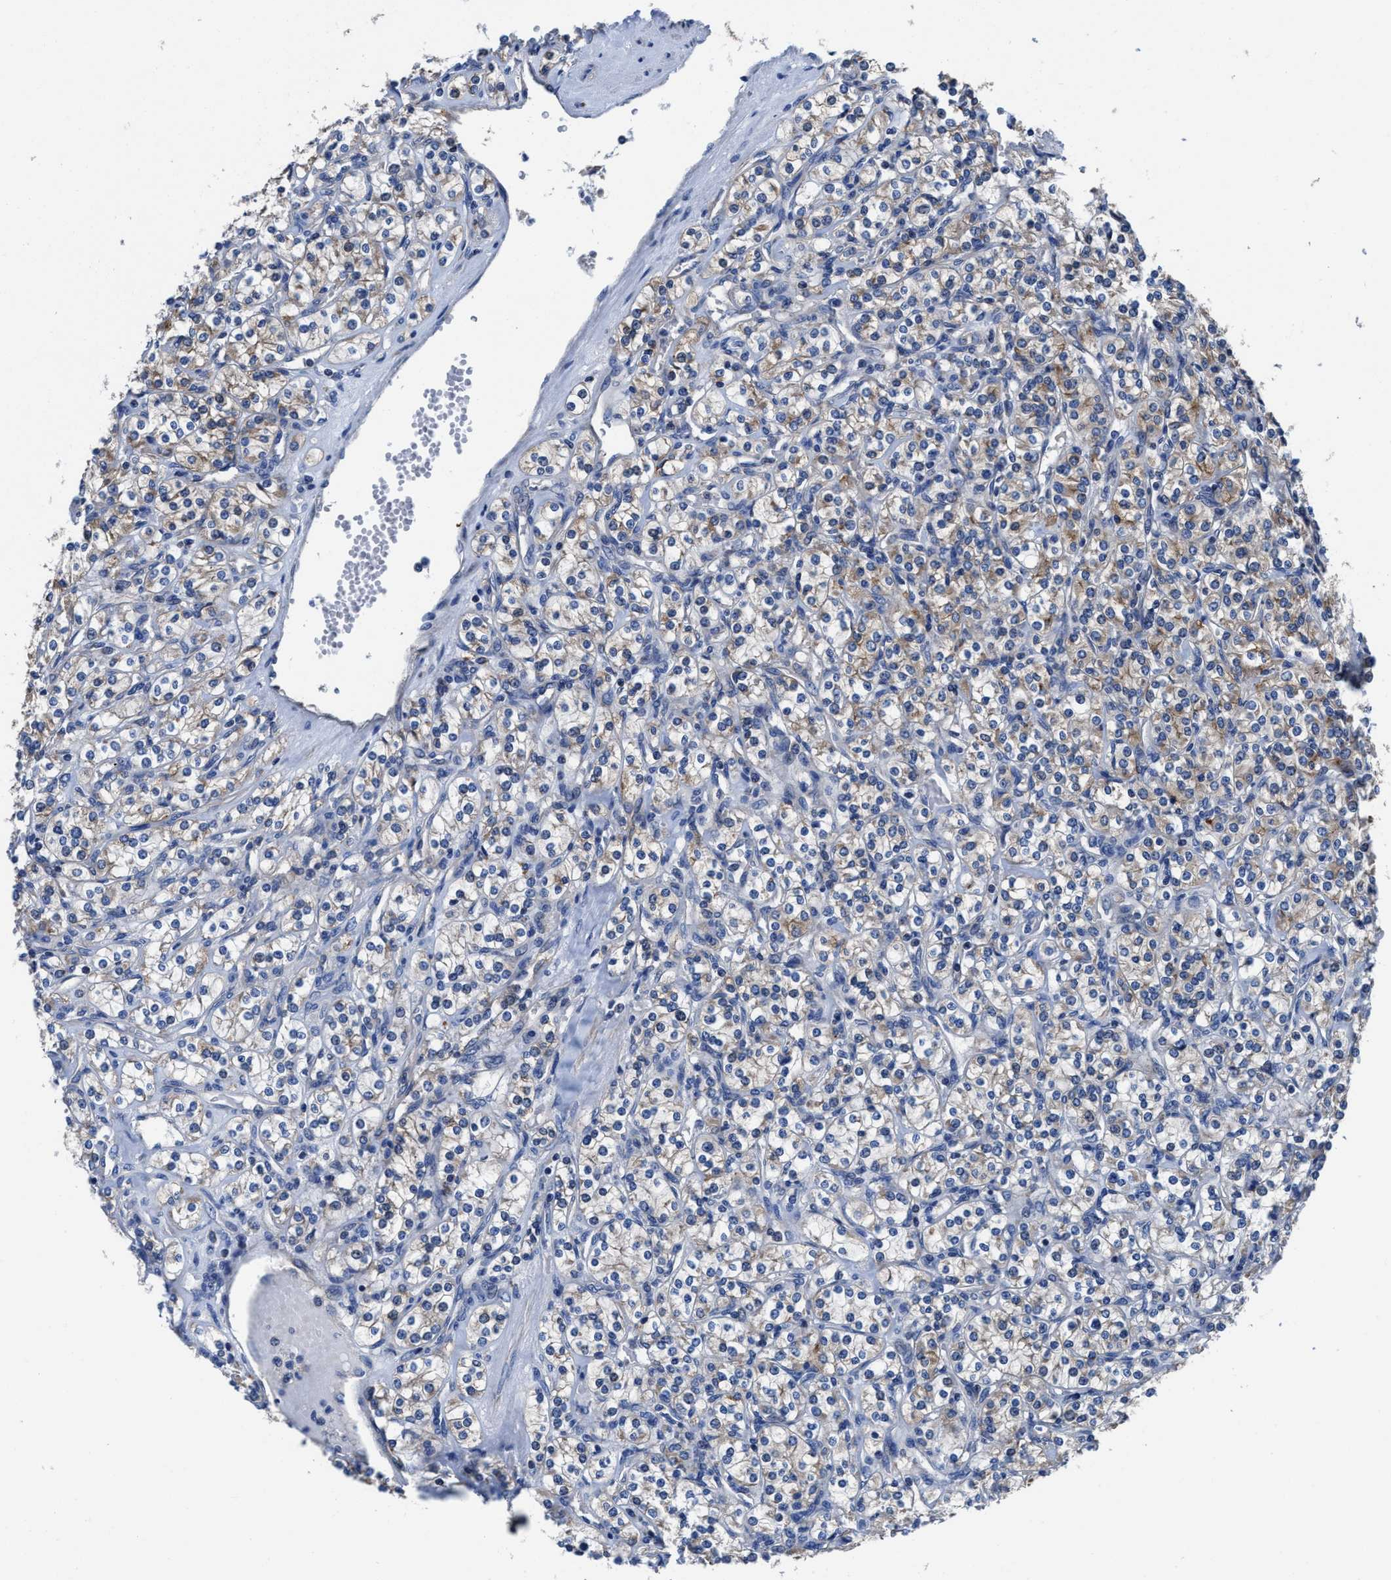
{"staining": {"intensity": "weak", "quantity": "25%-75%", "location": "cytoplasmic/membranous"}, "tissue": "renal cancer", "cell_type": "Tumor cells", "image_type": "cancer", "snomed": [{"axis": "morphology", "description": "Adenocarcinoma, NOS"}, {"axis": "topography", "description": "Kidney"}], "caption": "This is an image of IHC staining of renal cancer, which shows weak positivity in the cytoplasmic/membranous of tumor cells.", "gene": "TMEM30A", "patient": {"sex": "male", "age": 77}}